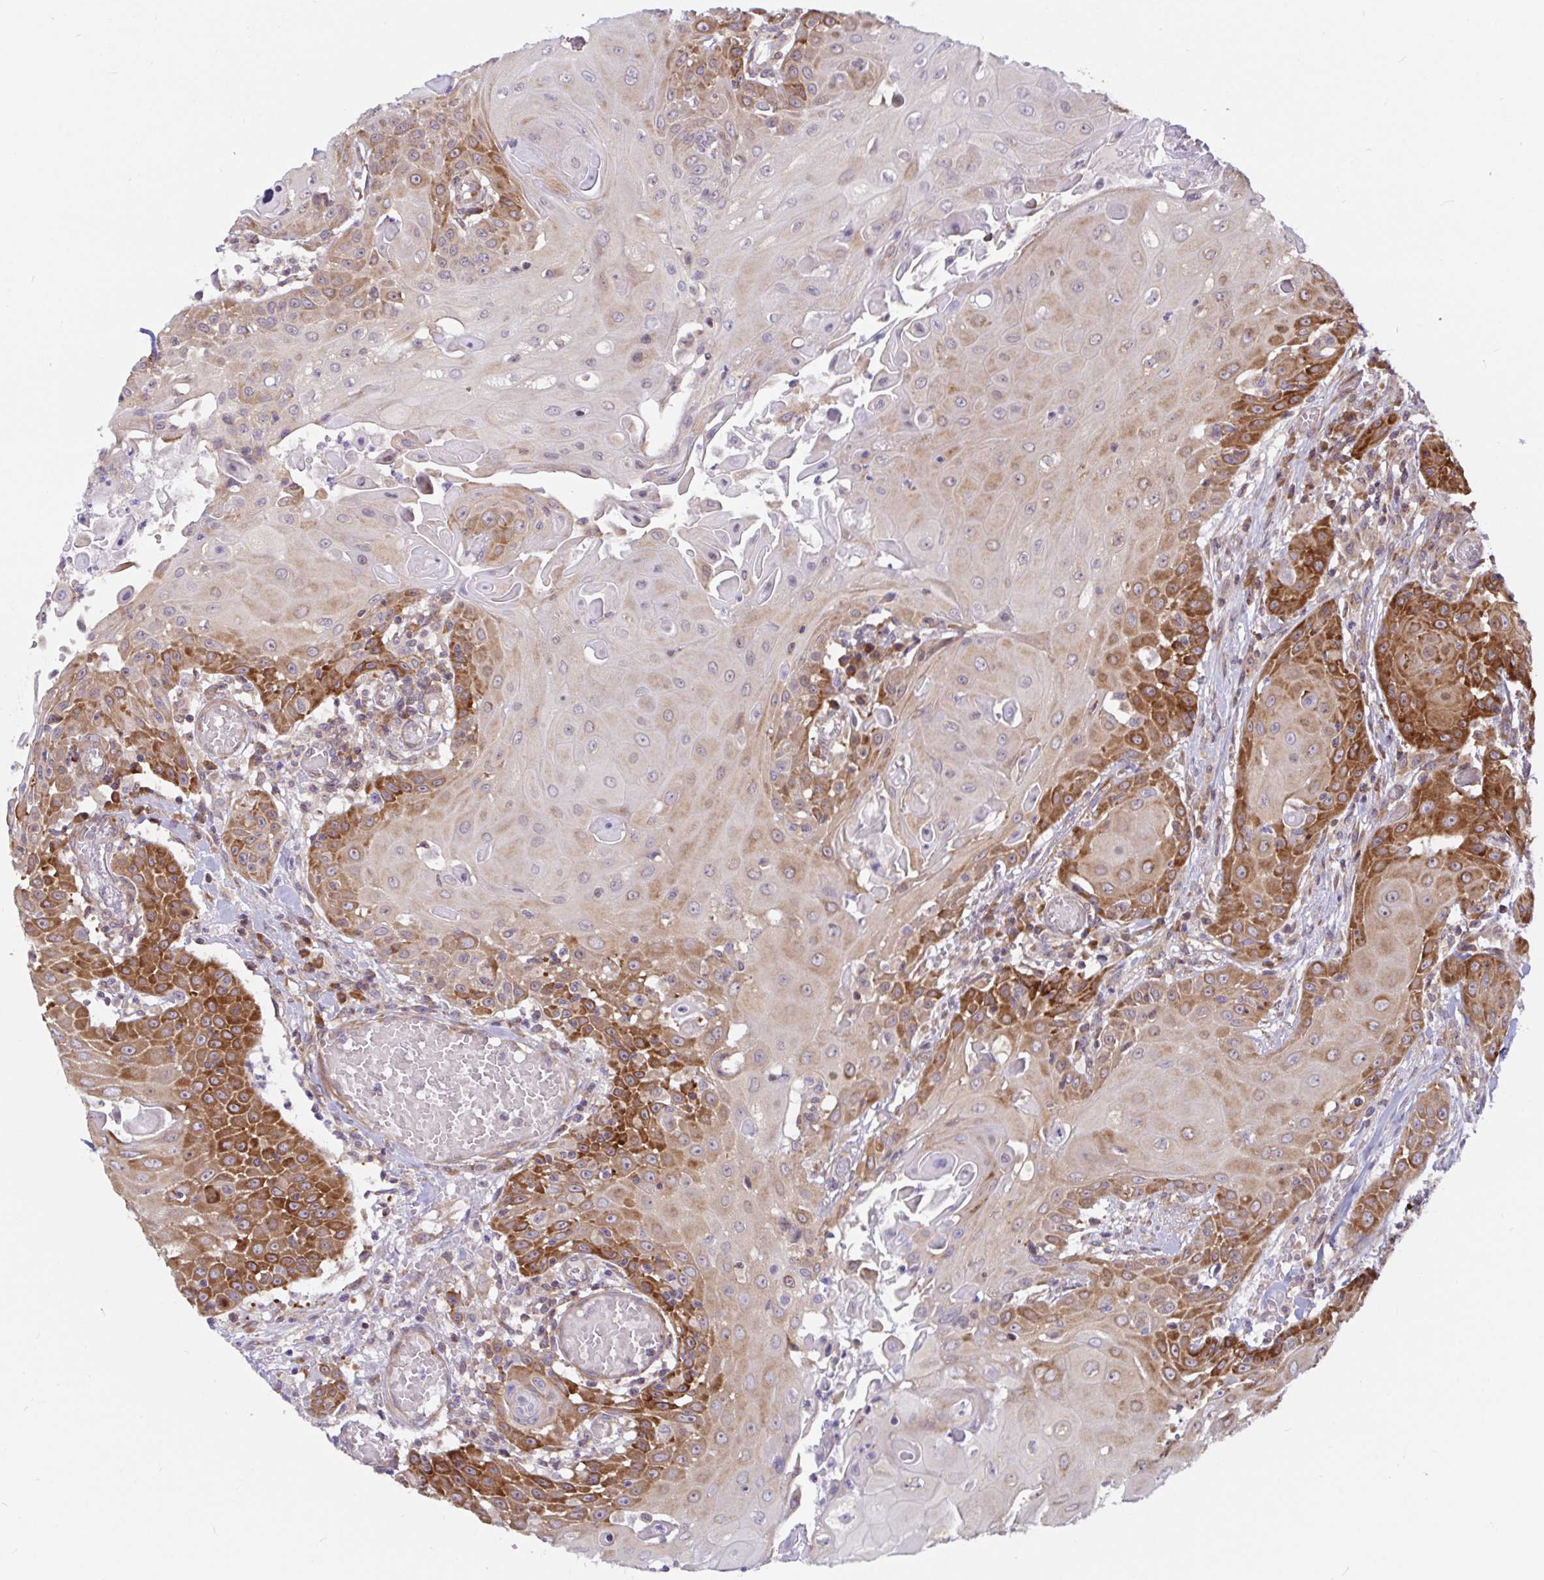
{"staining": {"intensity": "strong", "quantity": "25%-75%", "location": "cytoplasmic/membranous"}, "tissue": "head and neck cancer", "cell_type": "Tumor cells", "image_type": "cancer", "snomed": [{"axis": "morphology", "description": "Normal tissue, NOS"}, {"axis": "morphology", "description": "Squamous cell carcinoma, NOS"}, {"axis": "topography", "description": "Oral tissue"}, {"axis": "topography", "description": "Head-Neck"}], "caption": "There is high levels of strong cytoplasmic/membranous positivity in tumor cells of head and neck cancer, as demonstrated by immunohistochemical staining (brown color).", "gene": "LARP1", "patient": {"sex": "female", "age": 55}}